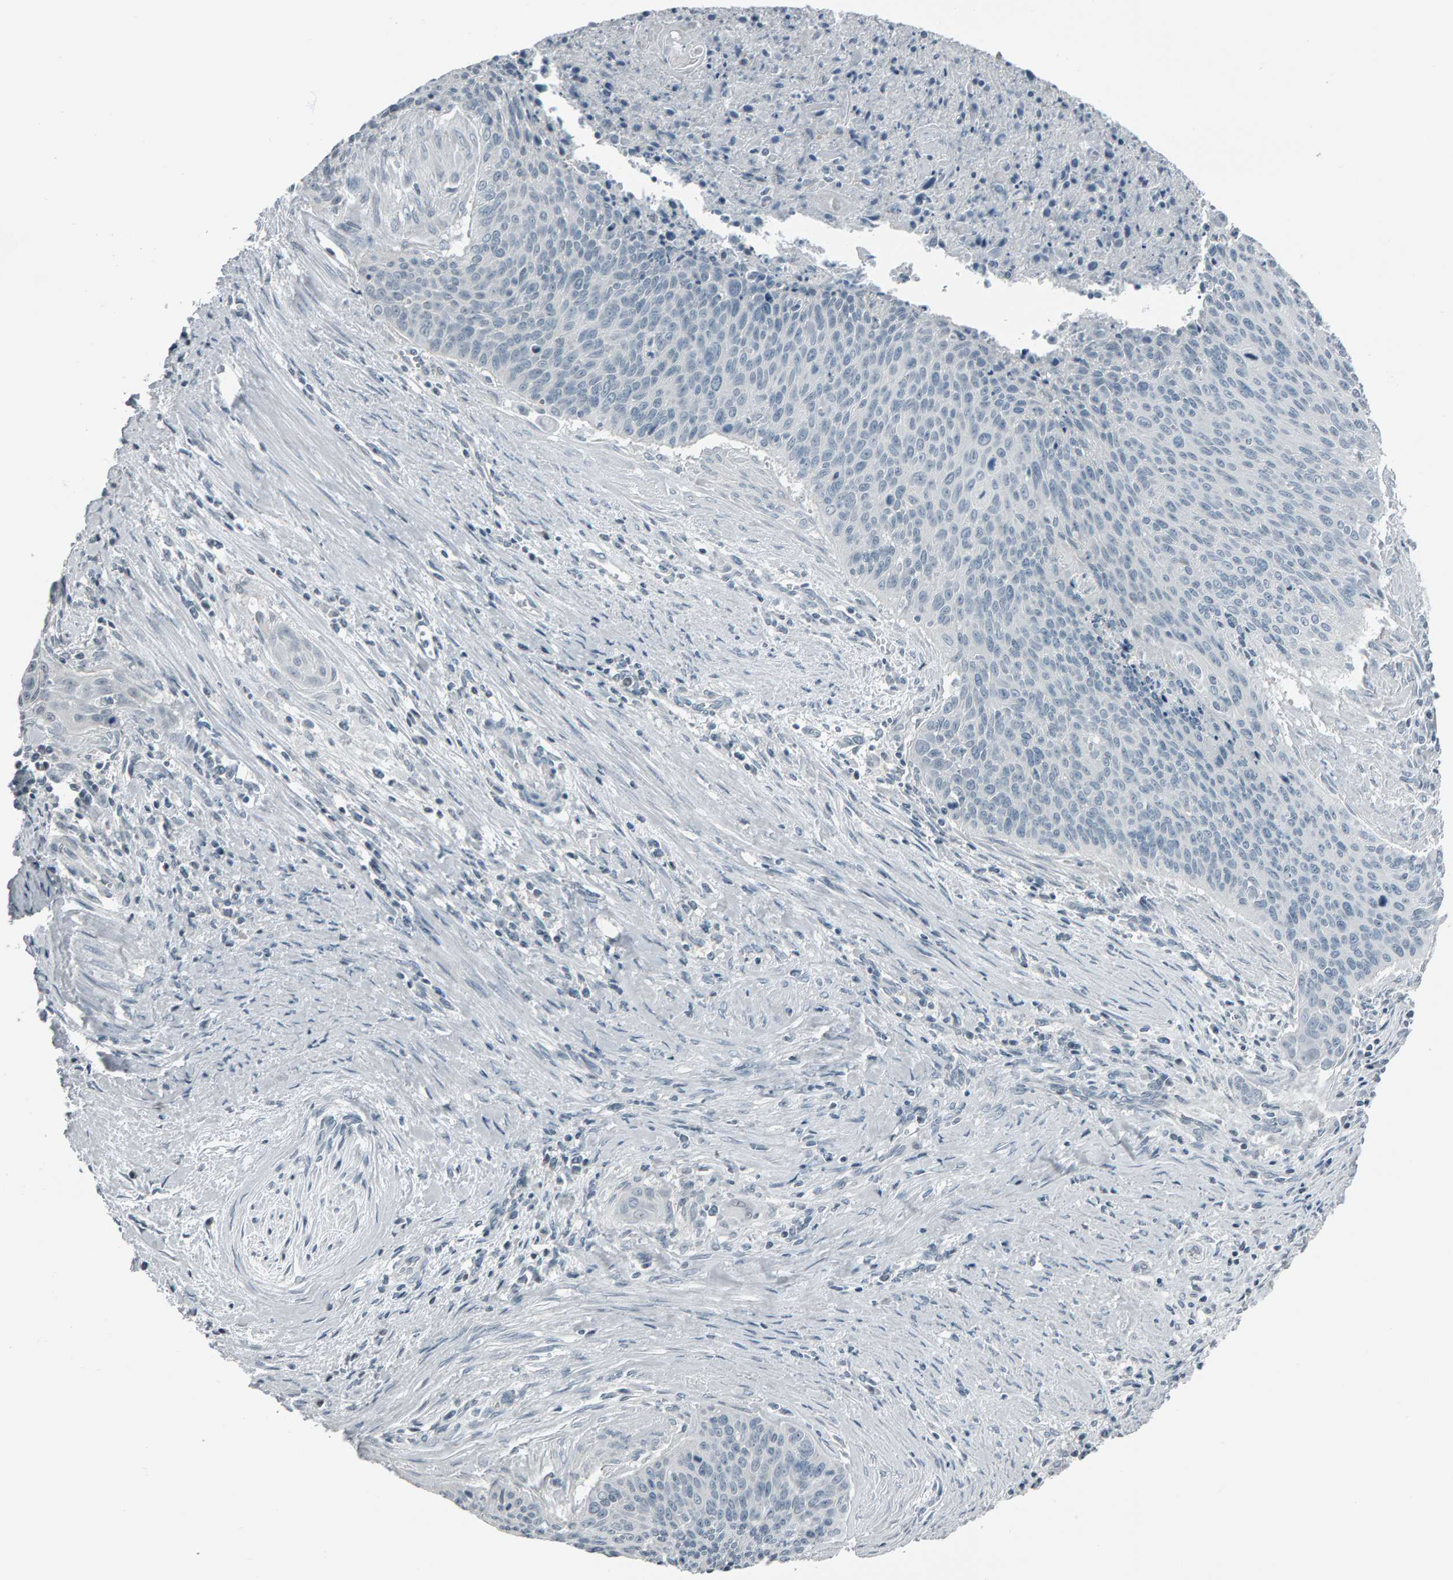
{"staining": {"intensity": "negative", "quantity": "none", "location": "none"}, "tissue": "cervical cancer", "cell_type": "Tumor cells", "image_type": "cancer", "snomed": [{"axis": "morphology", "description": "Squamous cell carcinoma, NOS"}, {"axis": "topography", "description": "Cervix"}], "caption": "Cervical cancer stained for a protein using immunohistochemistry (IHC) displays no positivity tumor cells.", "gene": "PYY", "patient": {"sex": "female", "age": 55}}